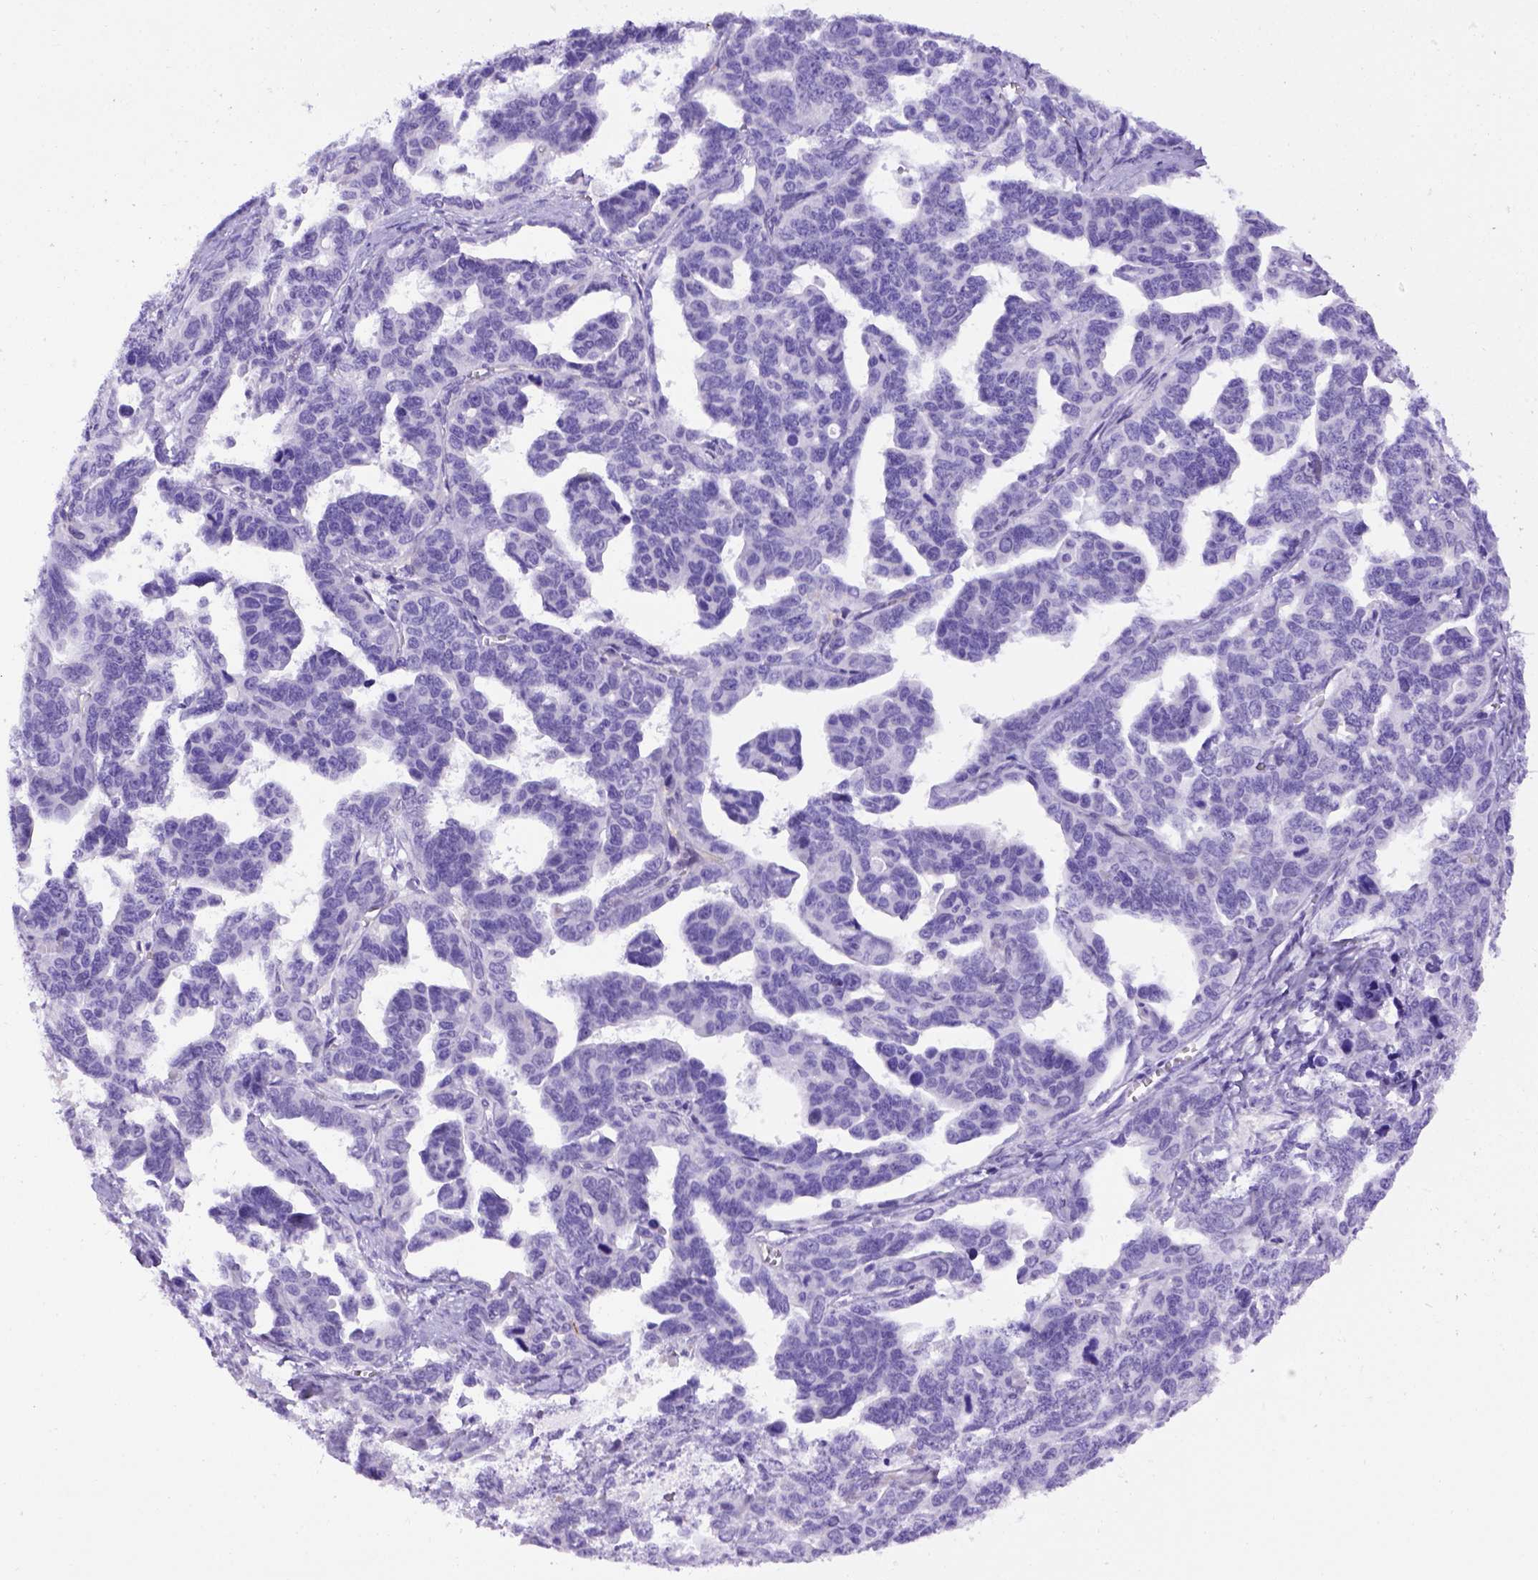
{"staining": {"intensity": "negative", "quantity": "none", "location": "none"}, "tissue": "ovarian cancer", "cell_type": "Tumor cells", "image_type": "cancer", "snomed": [{"axis": "morphology", "description": "Cystadenocarcinoma, serous, NOS"}, {"axis": "topography", "description": "Ovary"}], "caption": "The photomicrograph reveals no staining of tumor cells in serous cystadenocarcinoma (ovarian). (DAB (3,3'-diaminobenzidine) immunohistochemistry (IHC) with hematoxylin counter stain).", "gene": "ADAM12", "patient": {"sex": "female", "age": 69}}